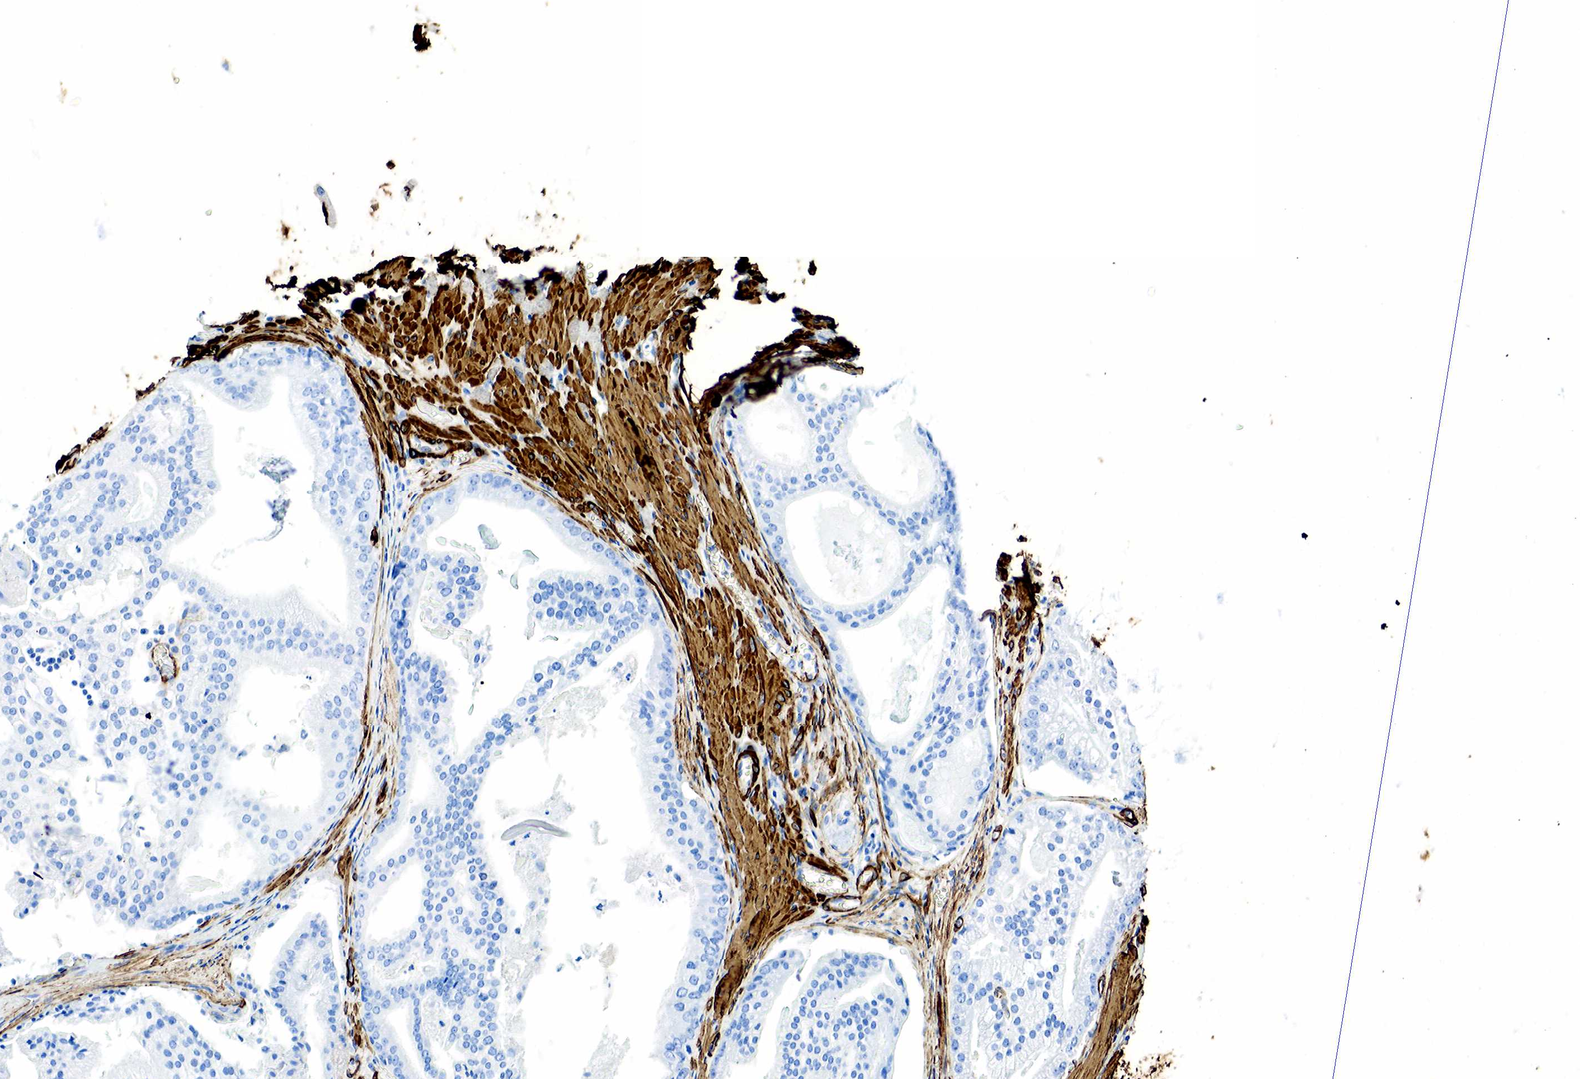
{"staining": {"intensity": "negative", "quantity": "none", "location": "none"}, "tissue": "prostate cancer", "cell_type": "Tumor cells", "image_type": "cancer", "snomed": [{"axis": "morphology", "description": "Adenocarcinoma, High grade"}, {"axis": "topography", "description": "Prostate"}], "caption": "The photomicrograph displays no staining of tumor cells in prostate high-grade adenocarcinoma.", "gene": "ACTA1", "patient": {"sex": "male", "age": 56}}